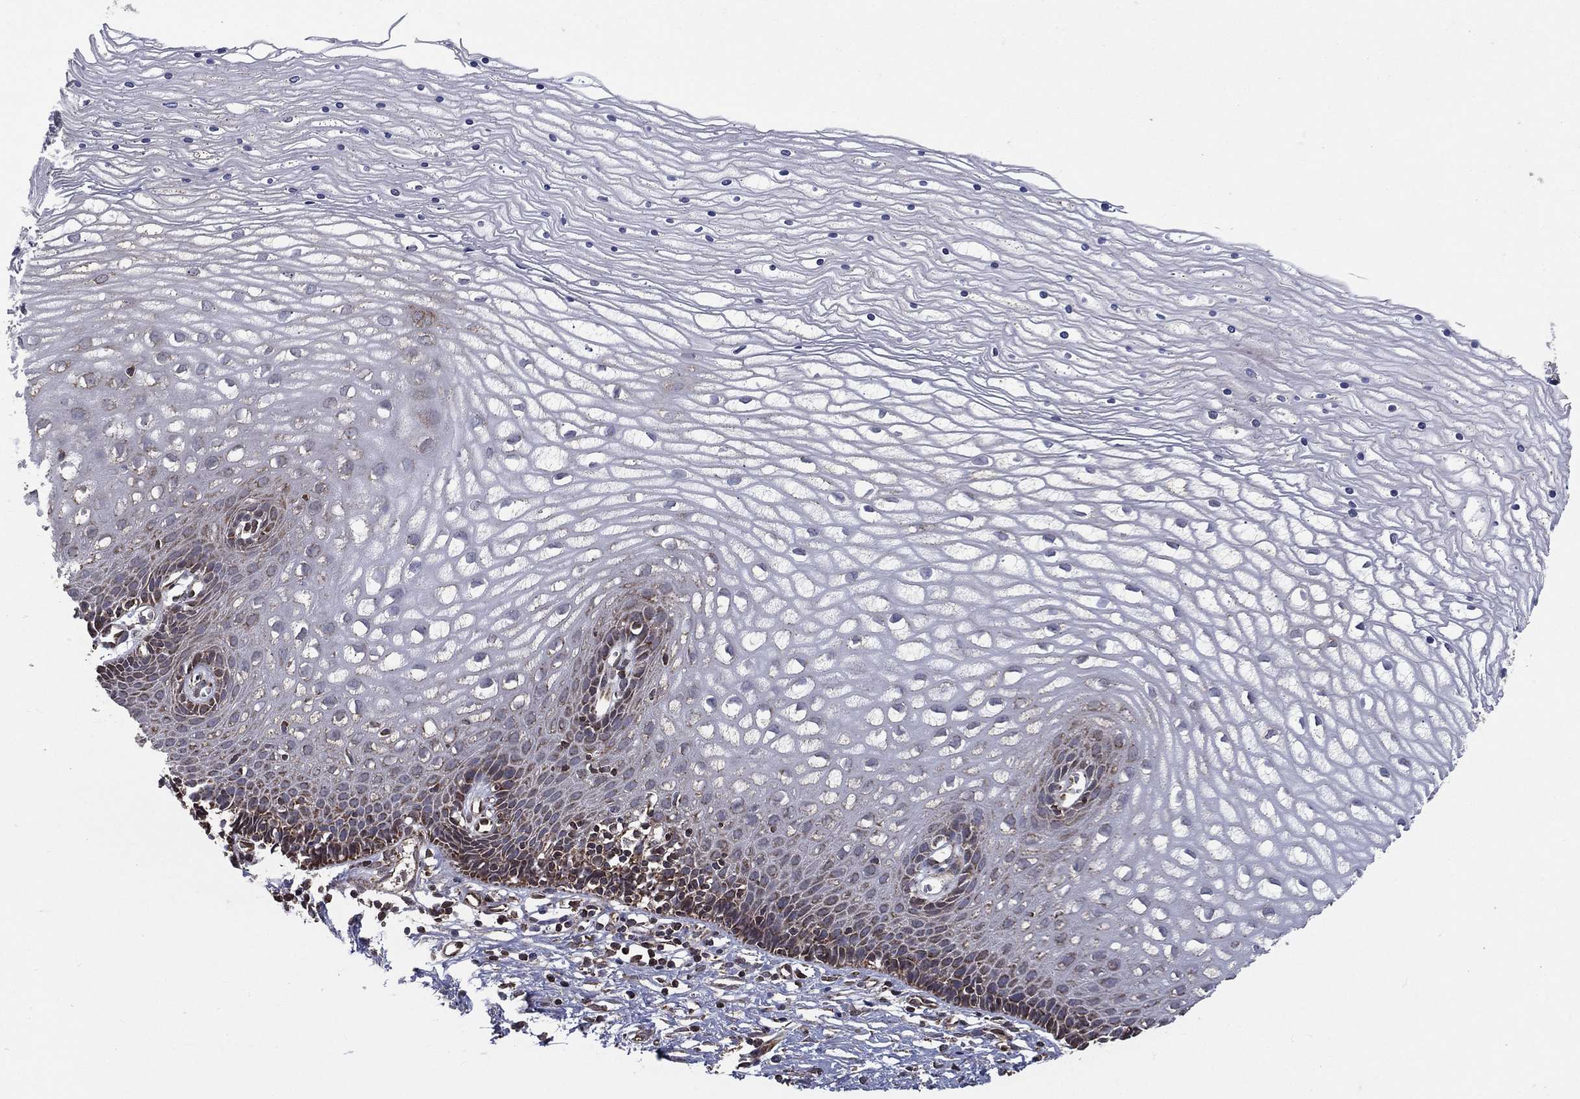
{"staining": {"intensity": "moderate", "quantity": "25%-75%", "location": "cytoplasmic/membranous"}, "tissue": "cervix", "cell_type": "Glandular cells", "image_type": "normal", "snomed": [{"axis": "morphology", "description": "Normal tissue, NOS"}, {"axis": "topography", "description": "Cervix"}], "caption": "The image displays immunohistochemical staining of unremarkable cervix. There is moderate cytoplasmic/membranous positivity is appreciated in approximately 25%-75% of glandular cells. (IHC, brightfield microscopy, high magnification).", "gene": "ENSG00000288684", "patient": {"sex": "female", "age": 35}}